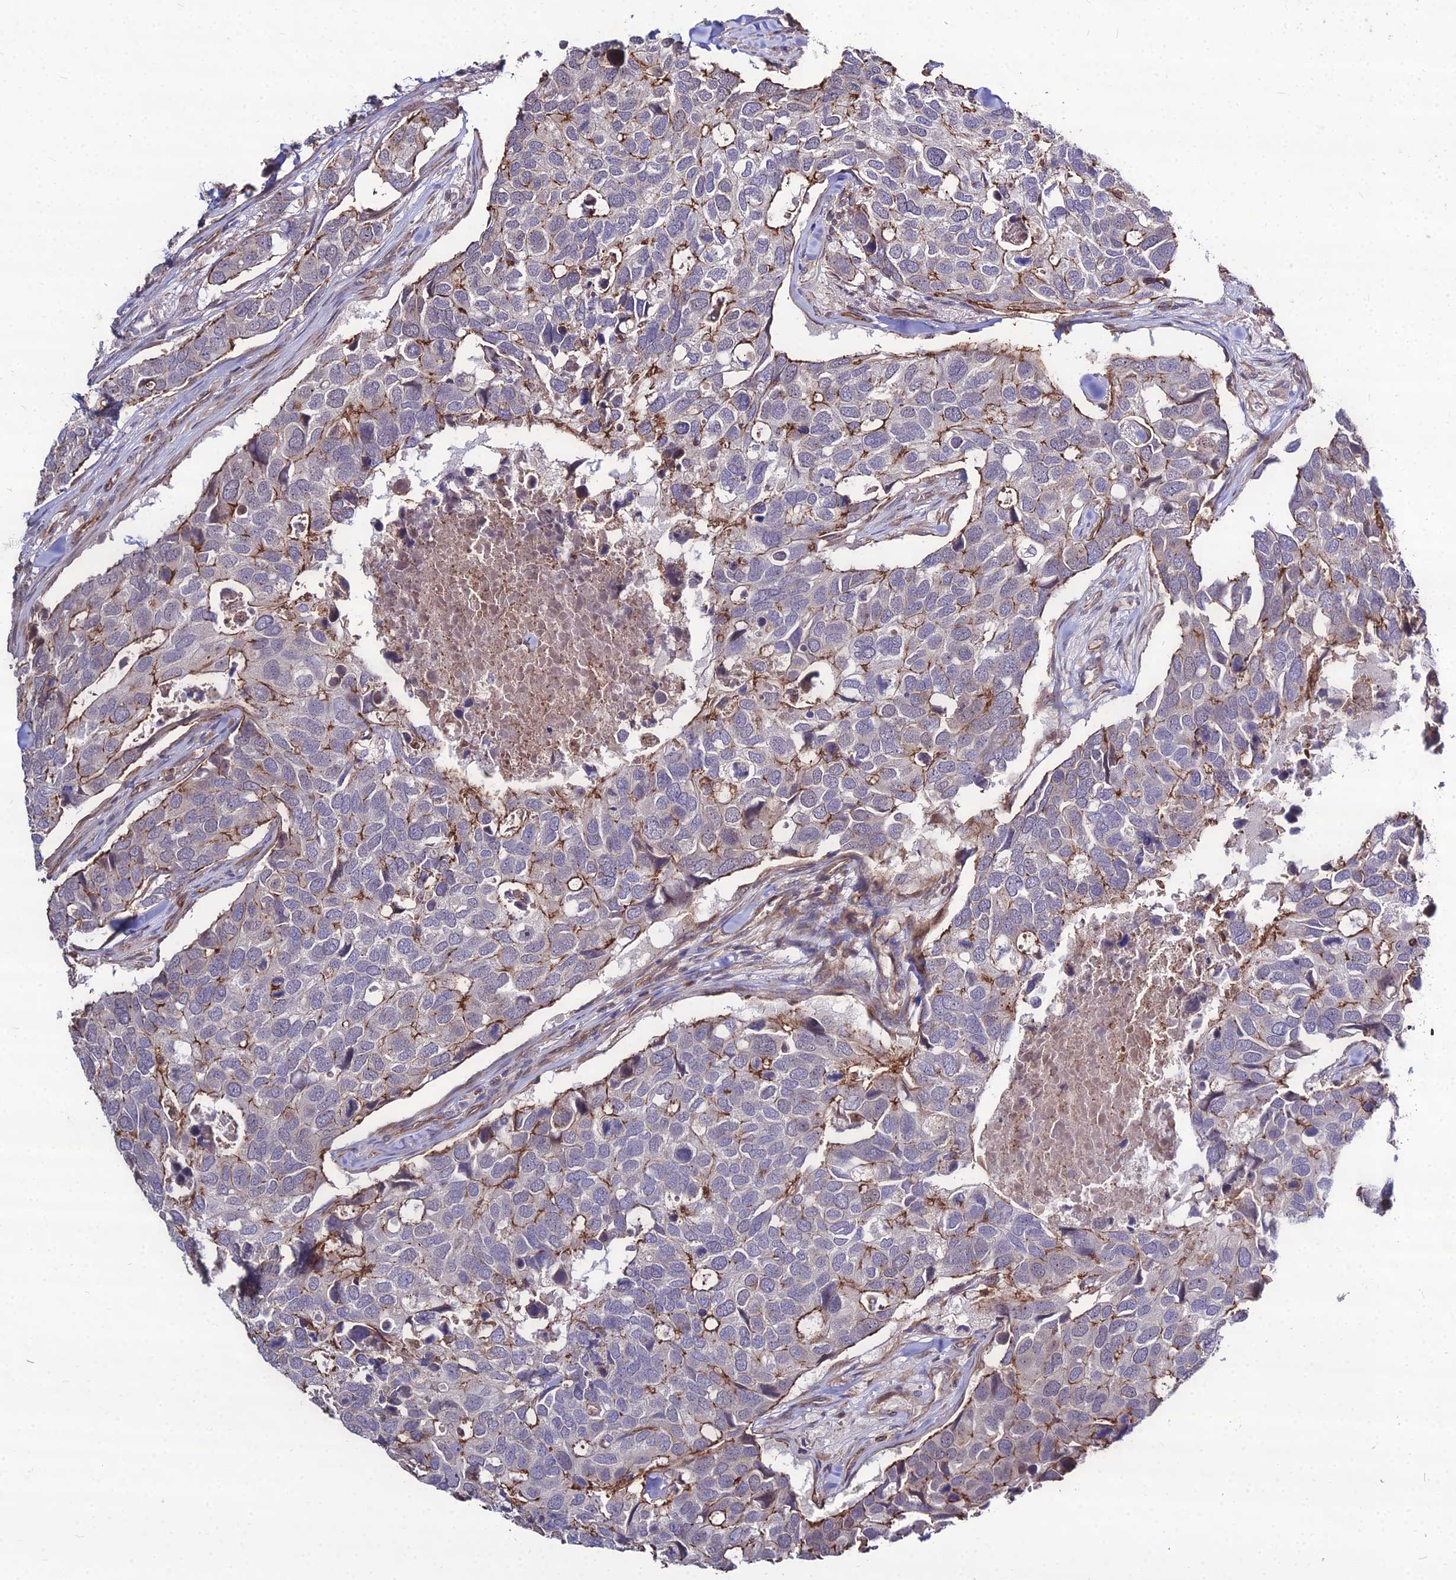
{"staining": {"intensity": "moderate", "quantity": "<25%", "location": "cytoplasmic/membranous"}, "tissue": "breast cancer", "cell_type": "Tumor cells", "image_type": "cancer", "snomed": [{"axis": "morphology", "description": "Duct carcinoma"}, {"axis": "topography", "description": "Breast"}], "caption": "Breast cancer (invasive ductal carcinoma) tissue shows moderate cytoplasmic/membranous expression in approximately <25% of tumor cells", "gene": "TSPYL2", "patient": {"sex": "female", "age": 83}}